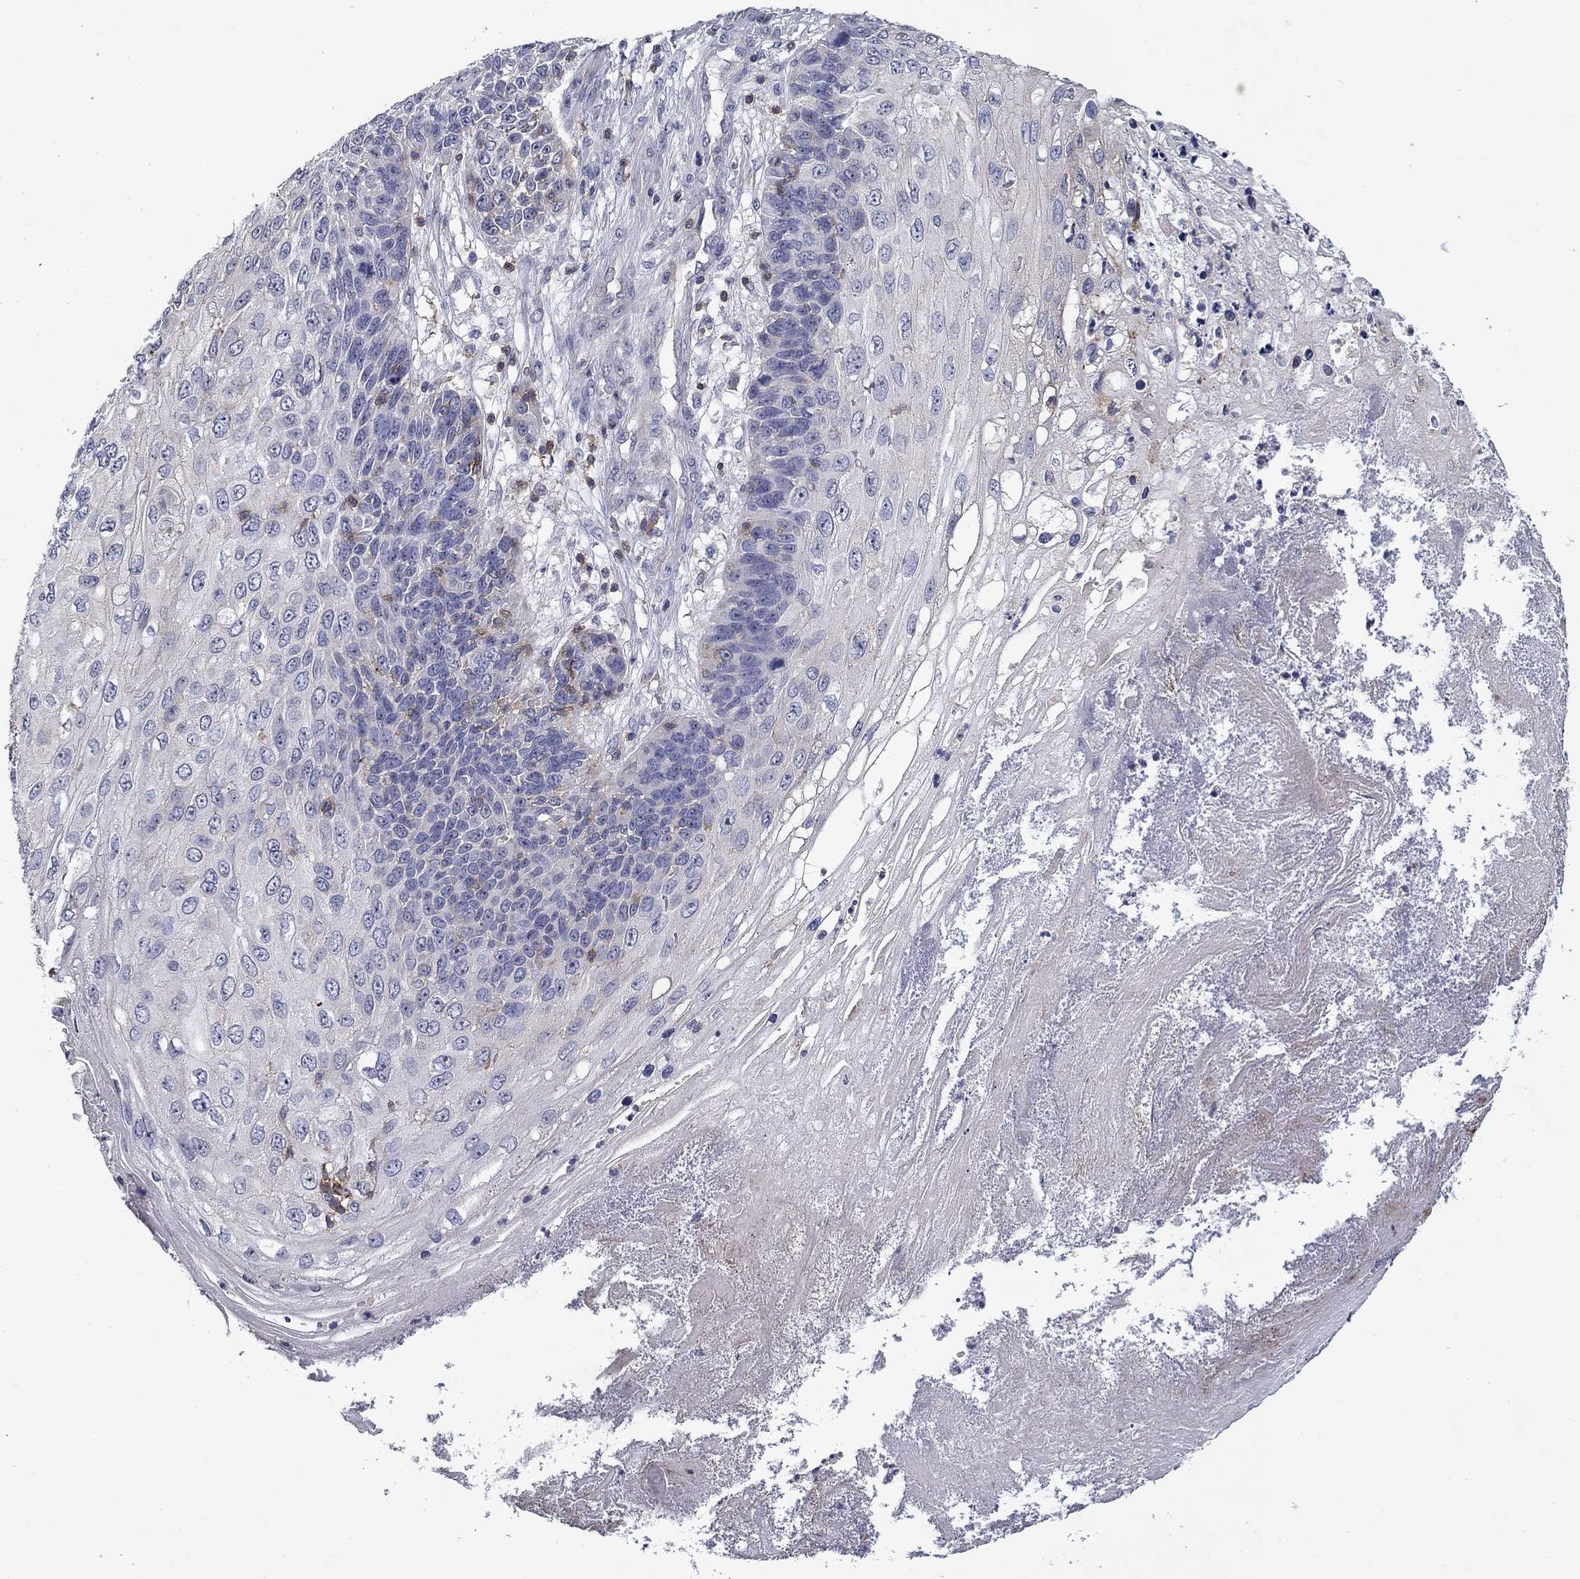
{"staining": {"intensity": "weak", "quantity": "<25%", "location": "cytoplasmic/membranous"}, "tissue": "skin cancer", "cell_type": "Tumor cells", "image_type": "cancer", "snomed": [{"axis": "morphology", "description": "Squamous cell carcinoma, NOS"}, {"axis": "topography", "description": "Skin"}], "caption": "Immunohistochemistry histopathology image of neoplastic tissue: human squamous cell carcinoma (skin) stained with DAB demonstrates no significant protein staining in tumor cells.", "gene": "SIT1", "patient": {"sex": "male", "age": 92}}